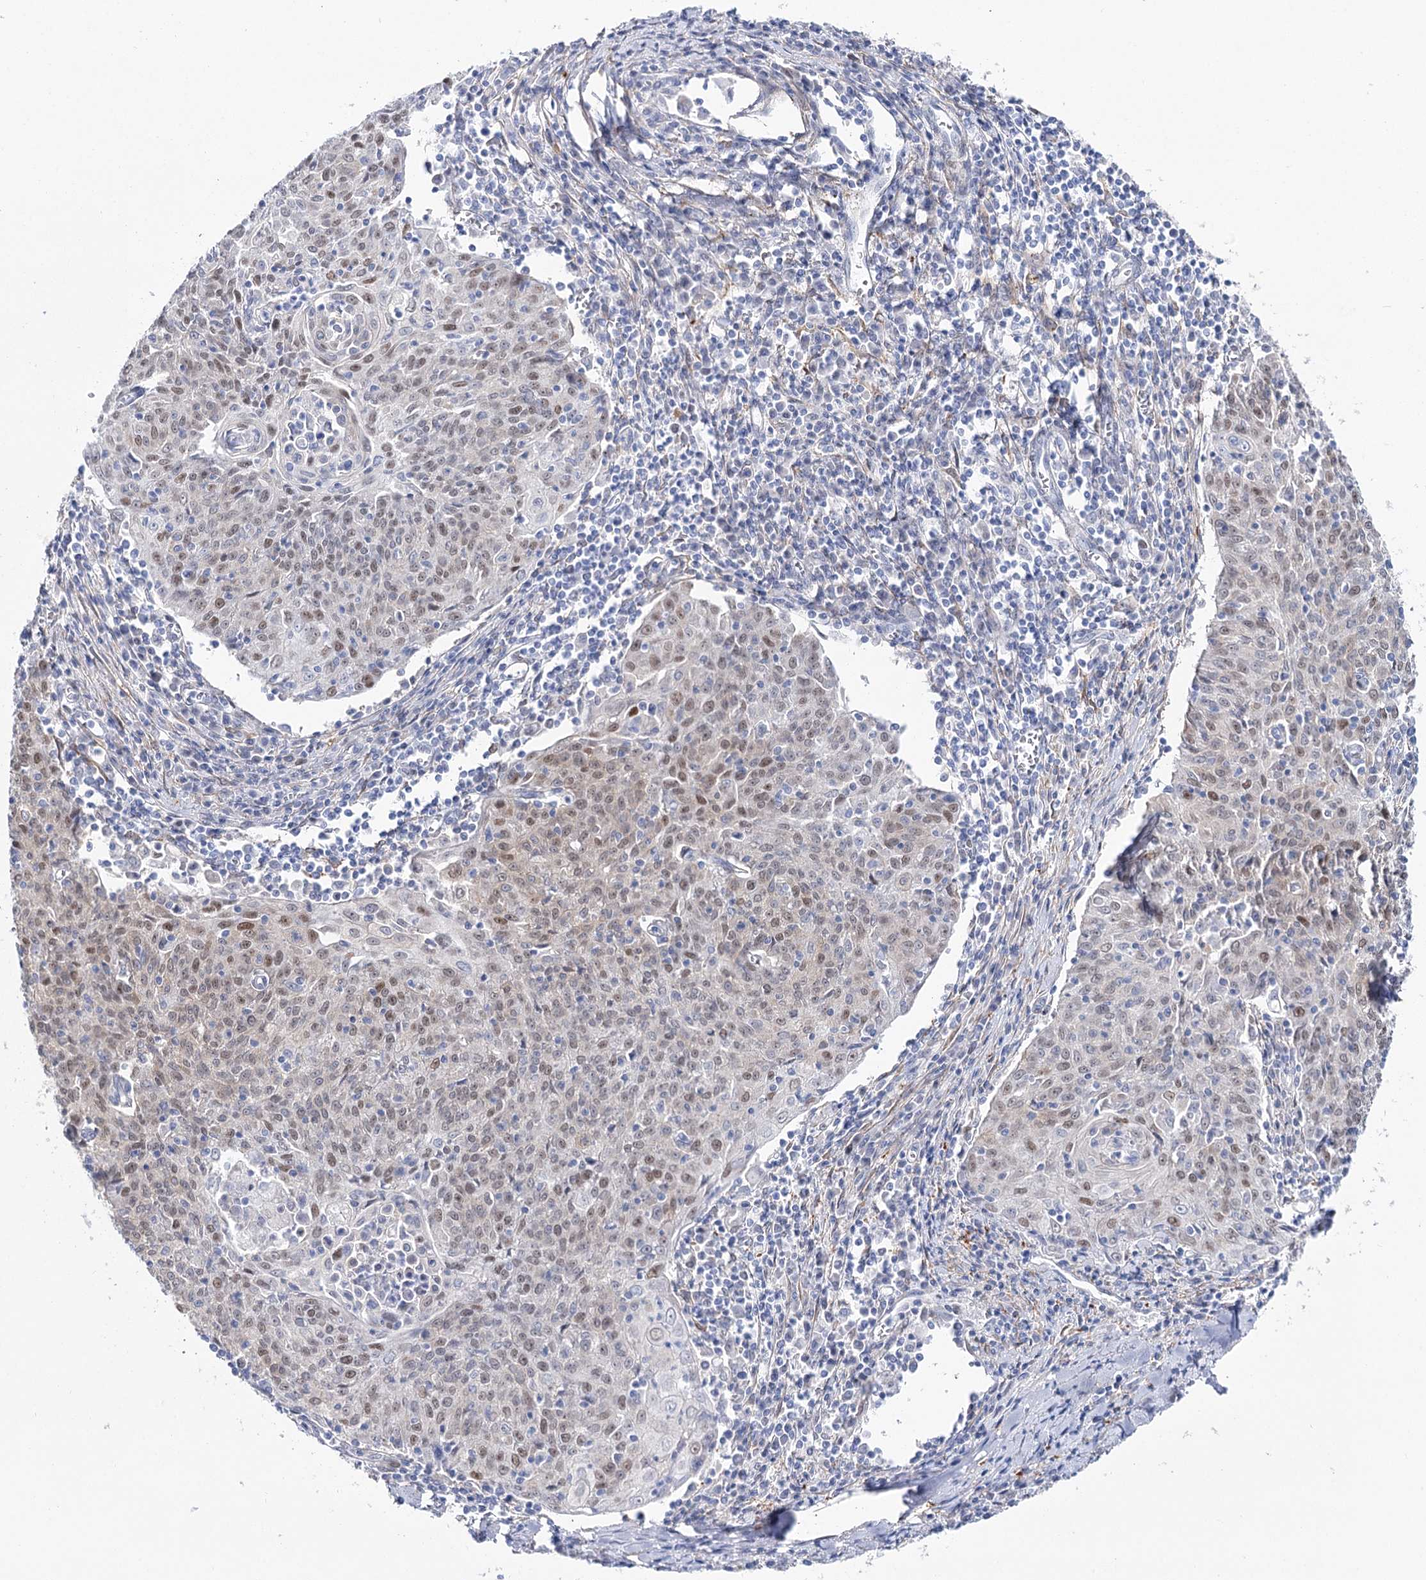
{"staining": {"intensity": "moderate", "quantity": "25%-75%", "location": "nuclear"}, "tissue": "cervical cancer", "cell_type": "Tumor cells", "image_type": "cancer", "snomed": [{"axis": "morphology", "description": "Squamous cell carcinoma, NOS"}, {"axis": "topography", "description": "Cervix"}], "caption": "The micrograph demonstrates immunohistochemical staining of cervical squamous cell carcinoma. There is moderate nuclear expression is identified in approximately 25%-75% of tumor cells.", "gene": "UGDH", "patient": {"sex": "female", "age": 48}}